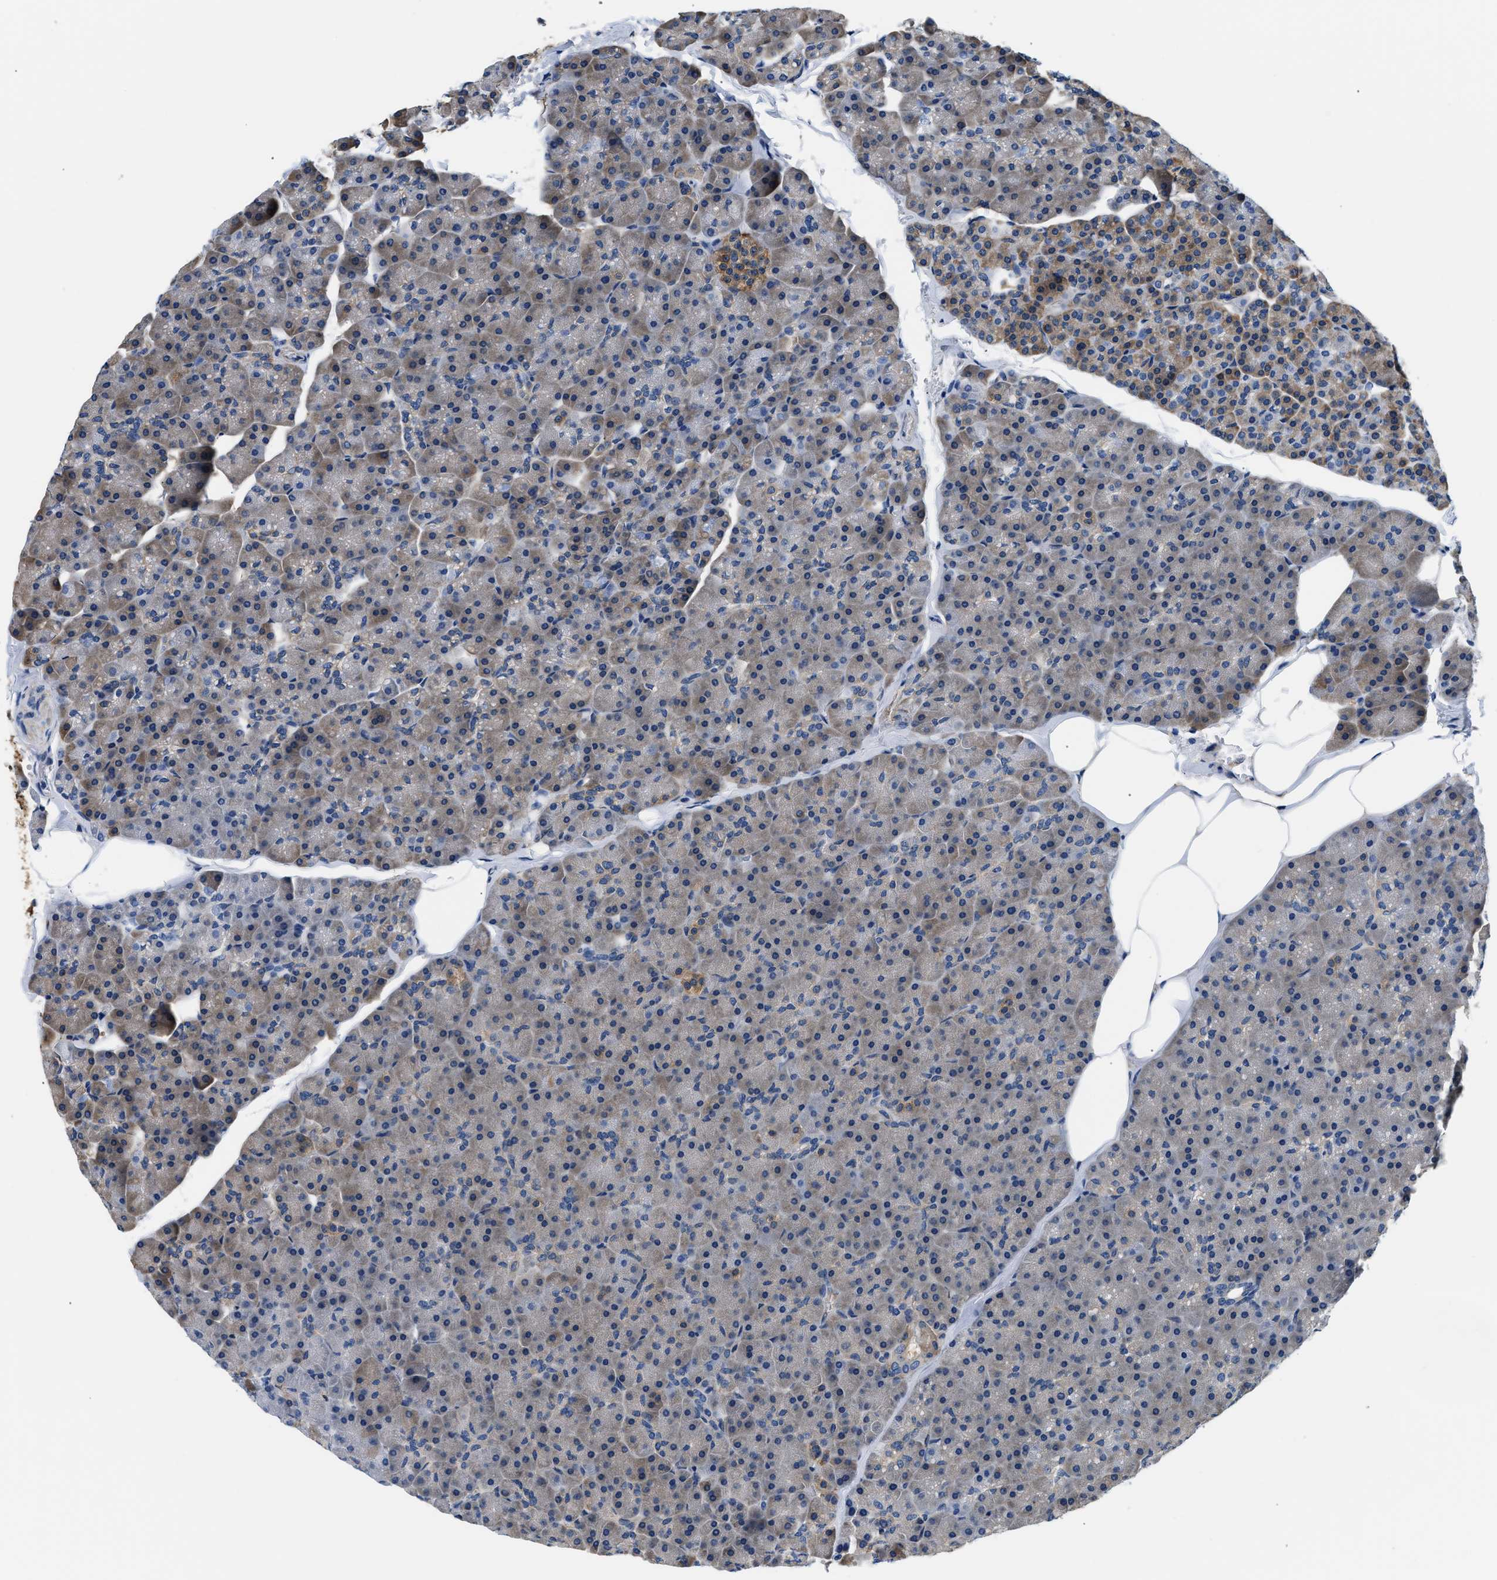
{"staining": {"intensity": "moderate", "quantity": "<25%", "location": "cytoplasmic/membranous"}, "tissue": "pancreas", "cell_type": "Exocrine glandular cells", "image_type": "normal", "snomed": [{"axis": "morphology", "description": "Normal tissue, NOS"}, {"axis": "topography", "description": "Pancreas"}], "caption": "Pancreas stained for a protein reveals moderate cytoplasmic/membranous positivity in exocrine glandular cells.", "gene": "PPP2R1B", "patient": {"sex": "male", "age": 35}}